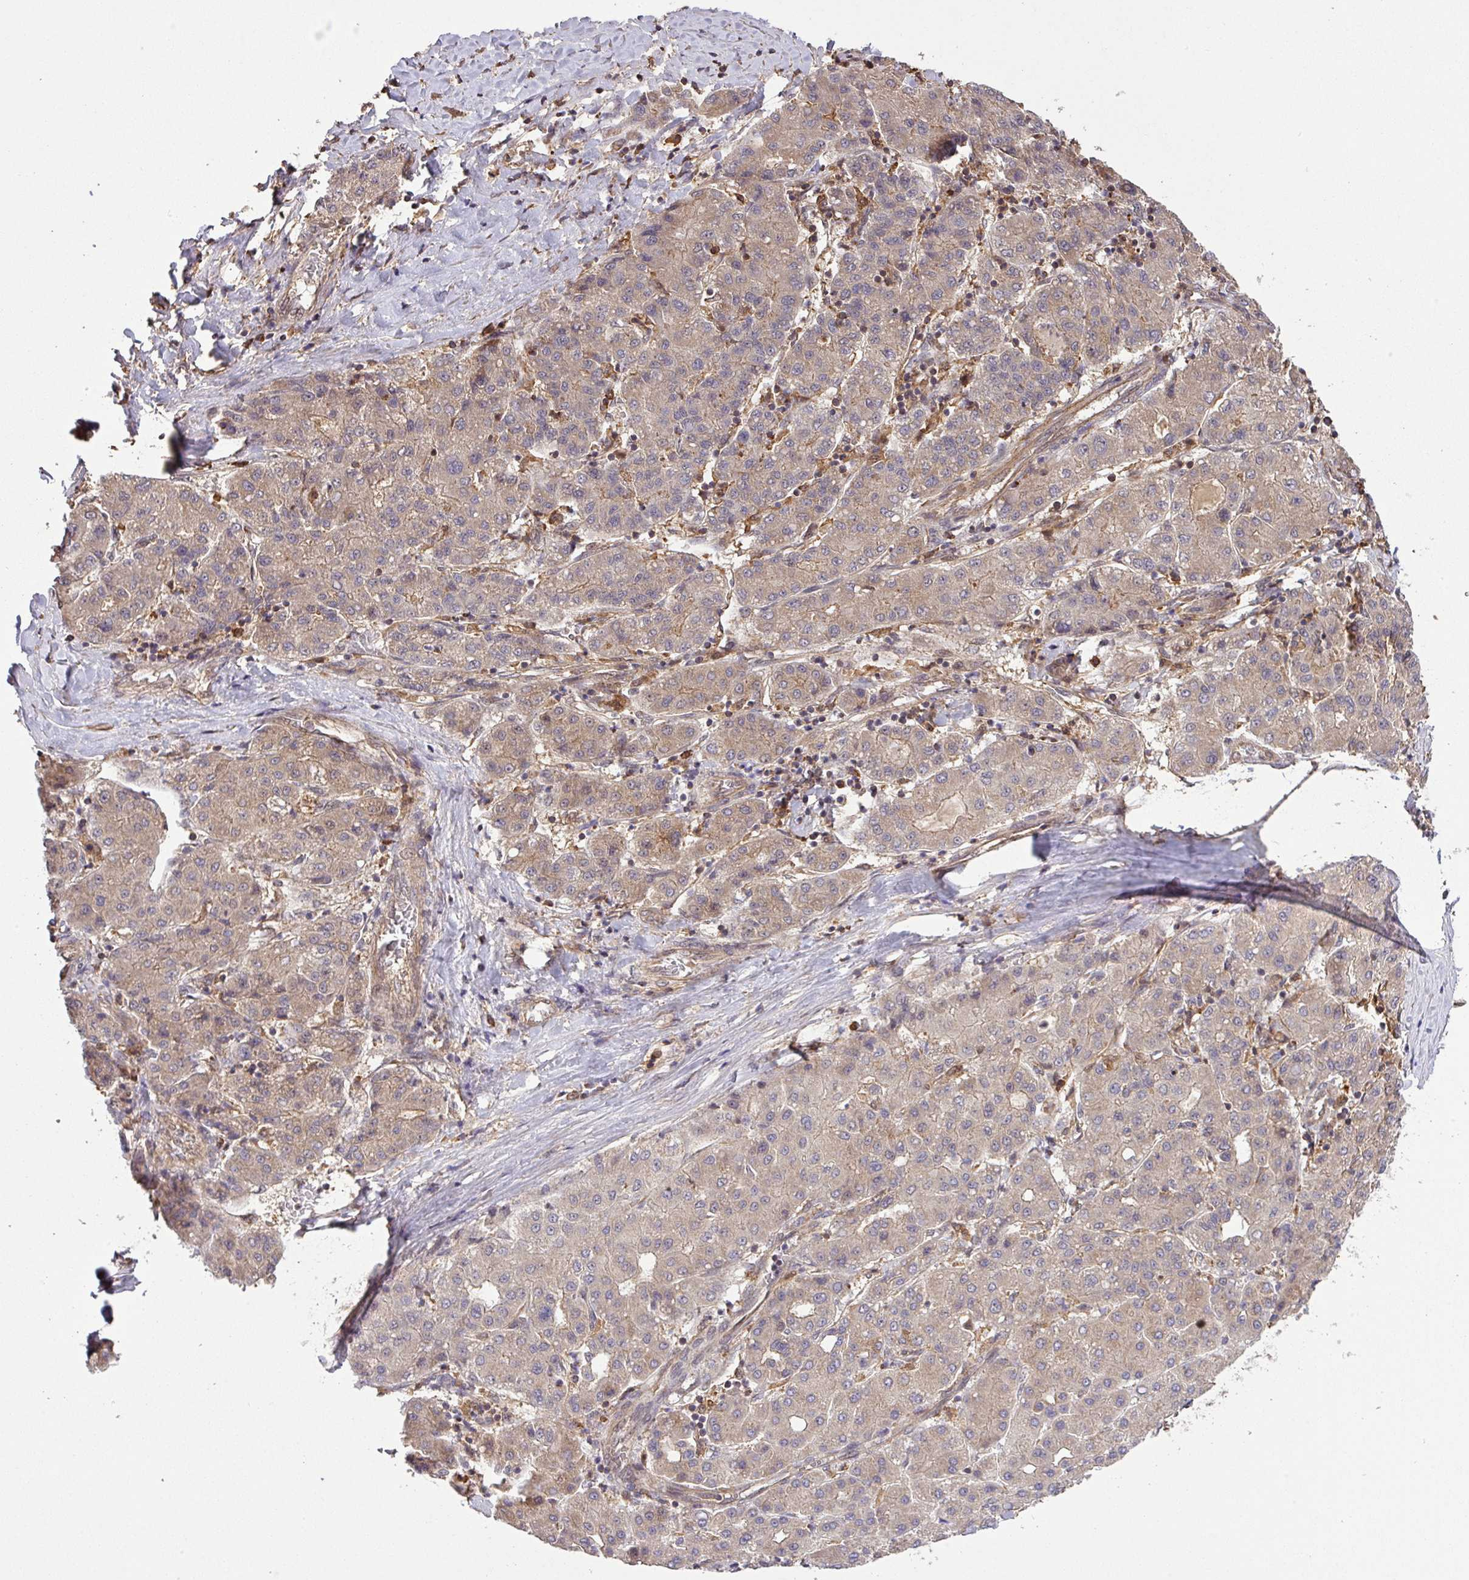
{"staining": {"intensity": "weak", "quantity": "25%-75%", "location": "cytoplasmic/membranous,nuclear"}, "tissue": "liver cancer", "cell_type": "Tumor cells", "image_type": "cancer", "snomed": [{"axis": "morphology", "description": "Carcinoma, Hepatocellular, NOS"}, {"axis": "topography", "description": "Liver"}], "caption": "Protein staining demonstrates weak cytoplasmic/membranous and nuclear positivity in approximately 25%-75% of tumor cells in liver cancer (hepatocellular carcinoma).", "gene": "ARPIN", "patient": {"sex": "male", "age": 65}}